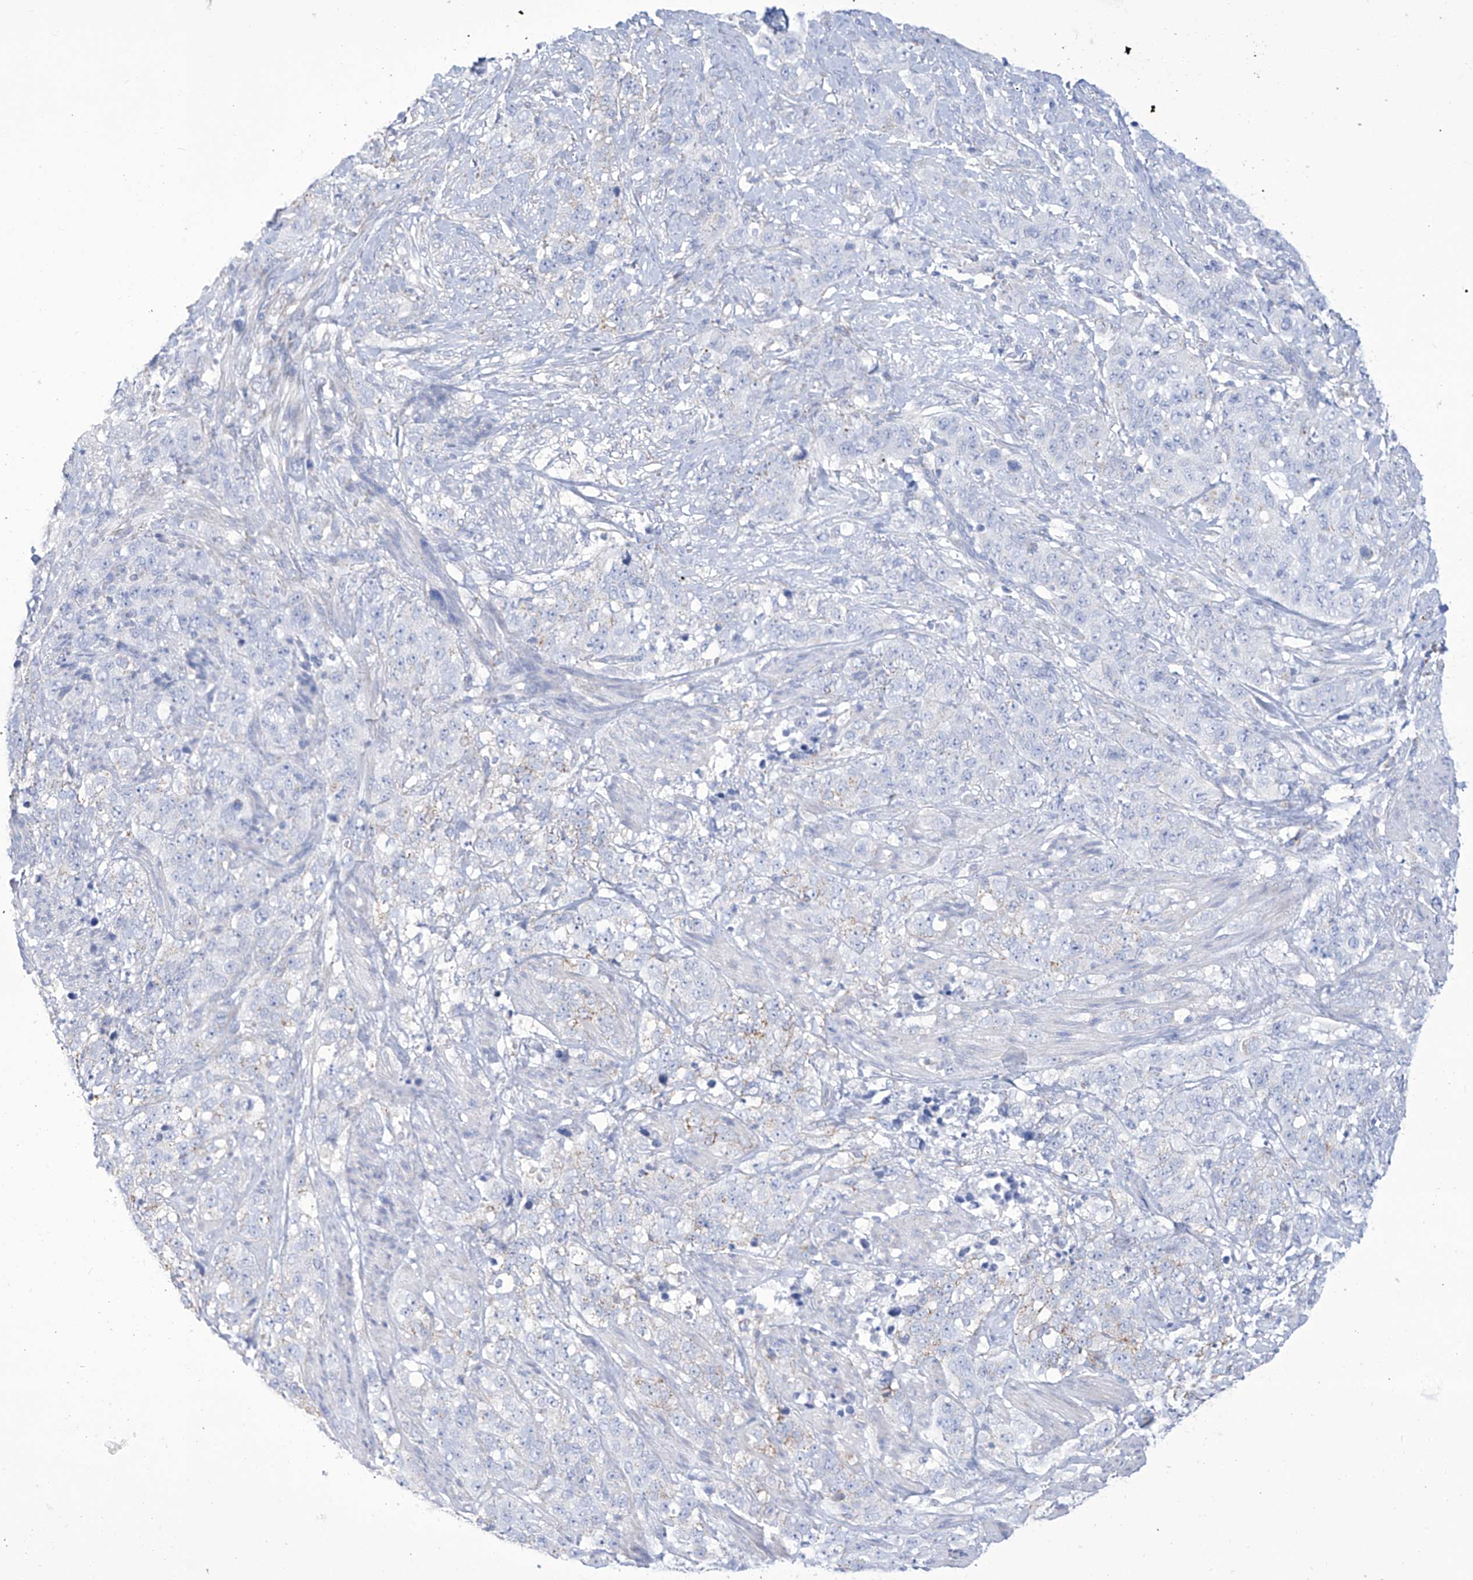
{"staining": {"intensity": "weak", "quantity": "<25%", "location": "cytoplasmic/membranous"}, "tissue": "stomach cancer", "cell_type": "Tumor cells", "image_type": "cancer", "snomed": [{"axis": "morphology", "description": "Adenocarcinoma, NOS"}, {"axis": "topography", "description": "Stomach"}], "caption": "An image of human stomach cancer is negative for staining in tumor cells.", "gene": "ALDH6A1", "patient": {"sex": "male", "age": 48}}